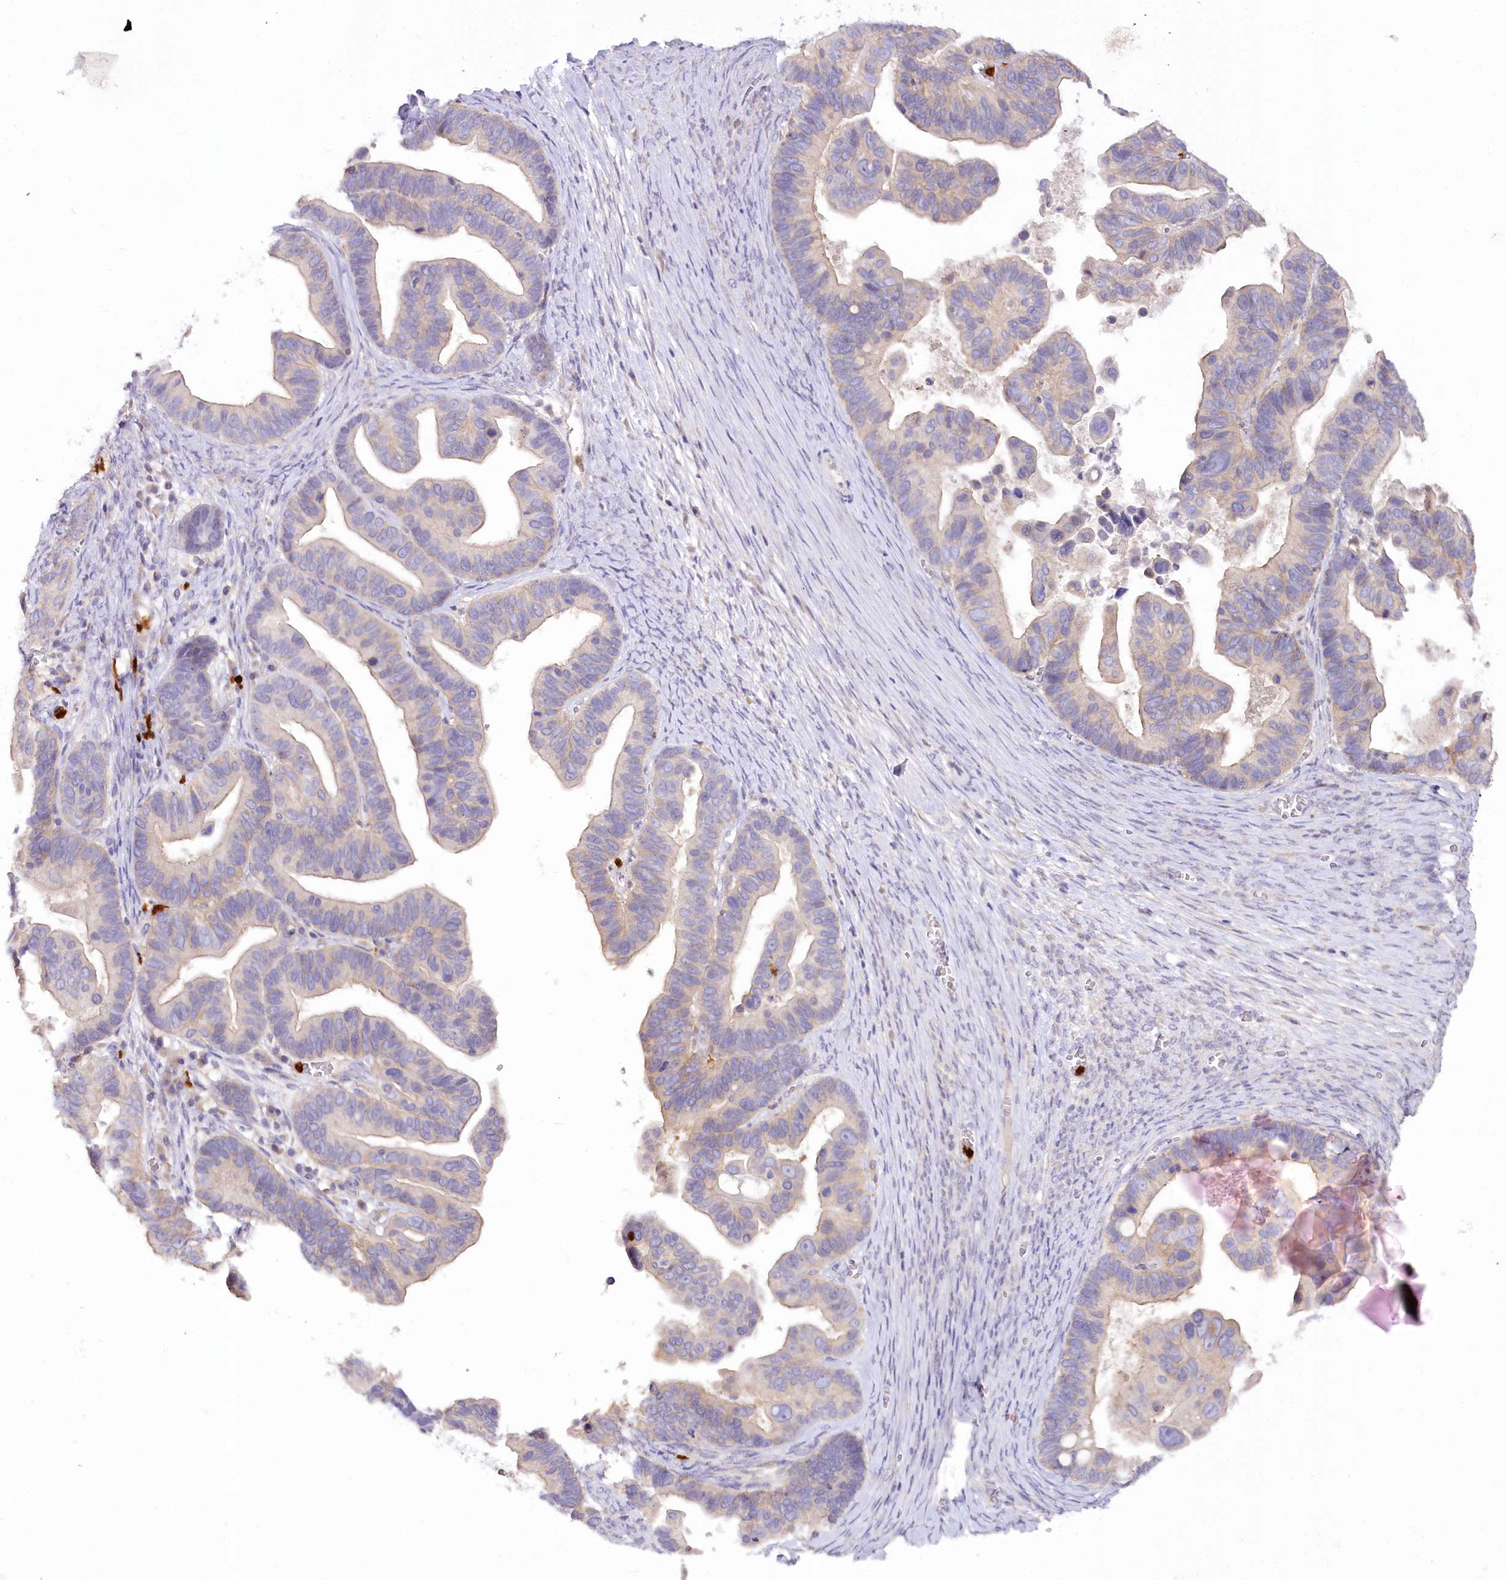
{"staining": {"intensity": "weak", "quantity": "<25%", "location": "cytoplasmic/membranous"}, "tissue": "ovarian cancer", "cell_type": "Tumor cells", "image_type": "cancer", "snomed": [{"axis": "morphology", "description": "Cystadenocarcinoma, serous, NOS"}, {"axis": "topography", "description": "Ovary"}], "caption": "Ovarian cancer was stained to show a protein in brown. There is no significant expression in tumor cells. (DAB (3,3'-diaminobenzidine) IHC with hematoxylin counter stain).", "gene": "DPYD", "patient": {"sex": "female", "age": 56}}